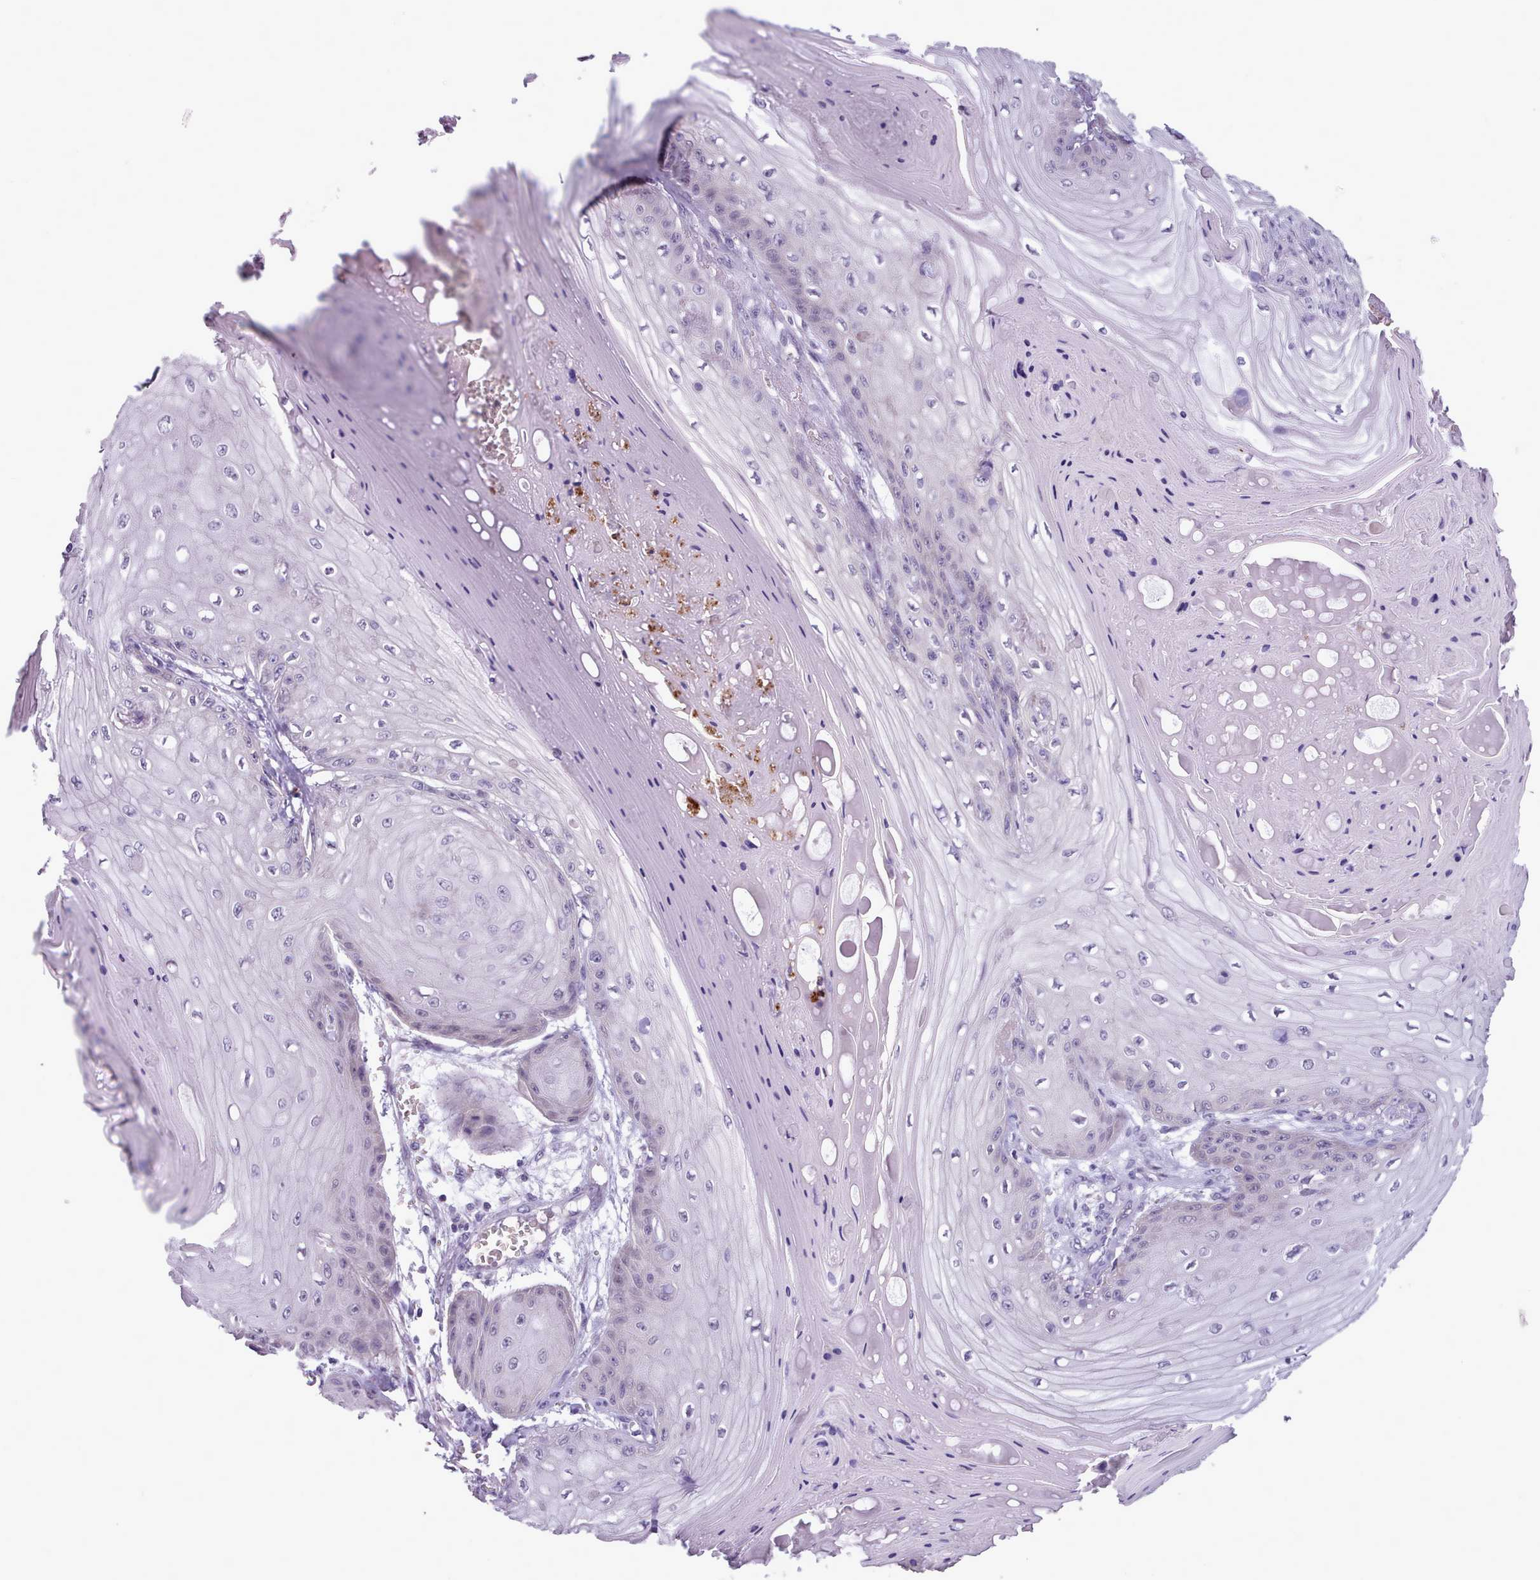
{"staining": {"intensity": "negative", "quantity": "none", "location": "none"}, "tissue": "skin cancer", "cell_type": "Tumor cells", "image_type": "cancer", "snomed": [{"axis": "morphology", "description": "Squamous cell carcinoma, NOS"}, {"axis": "topography", "description": "Skin"}], "caption": "The photomicrograph displays no staining of tumor cells in skin cancer (squamous cell carcinoma).", "gene": "KCTD16", "patient": {"sex": "male", "age": 74}}